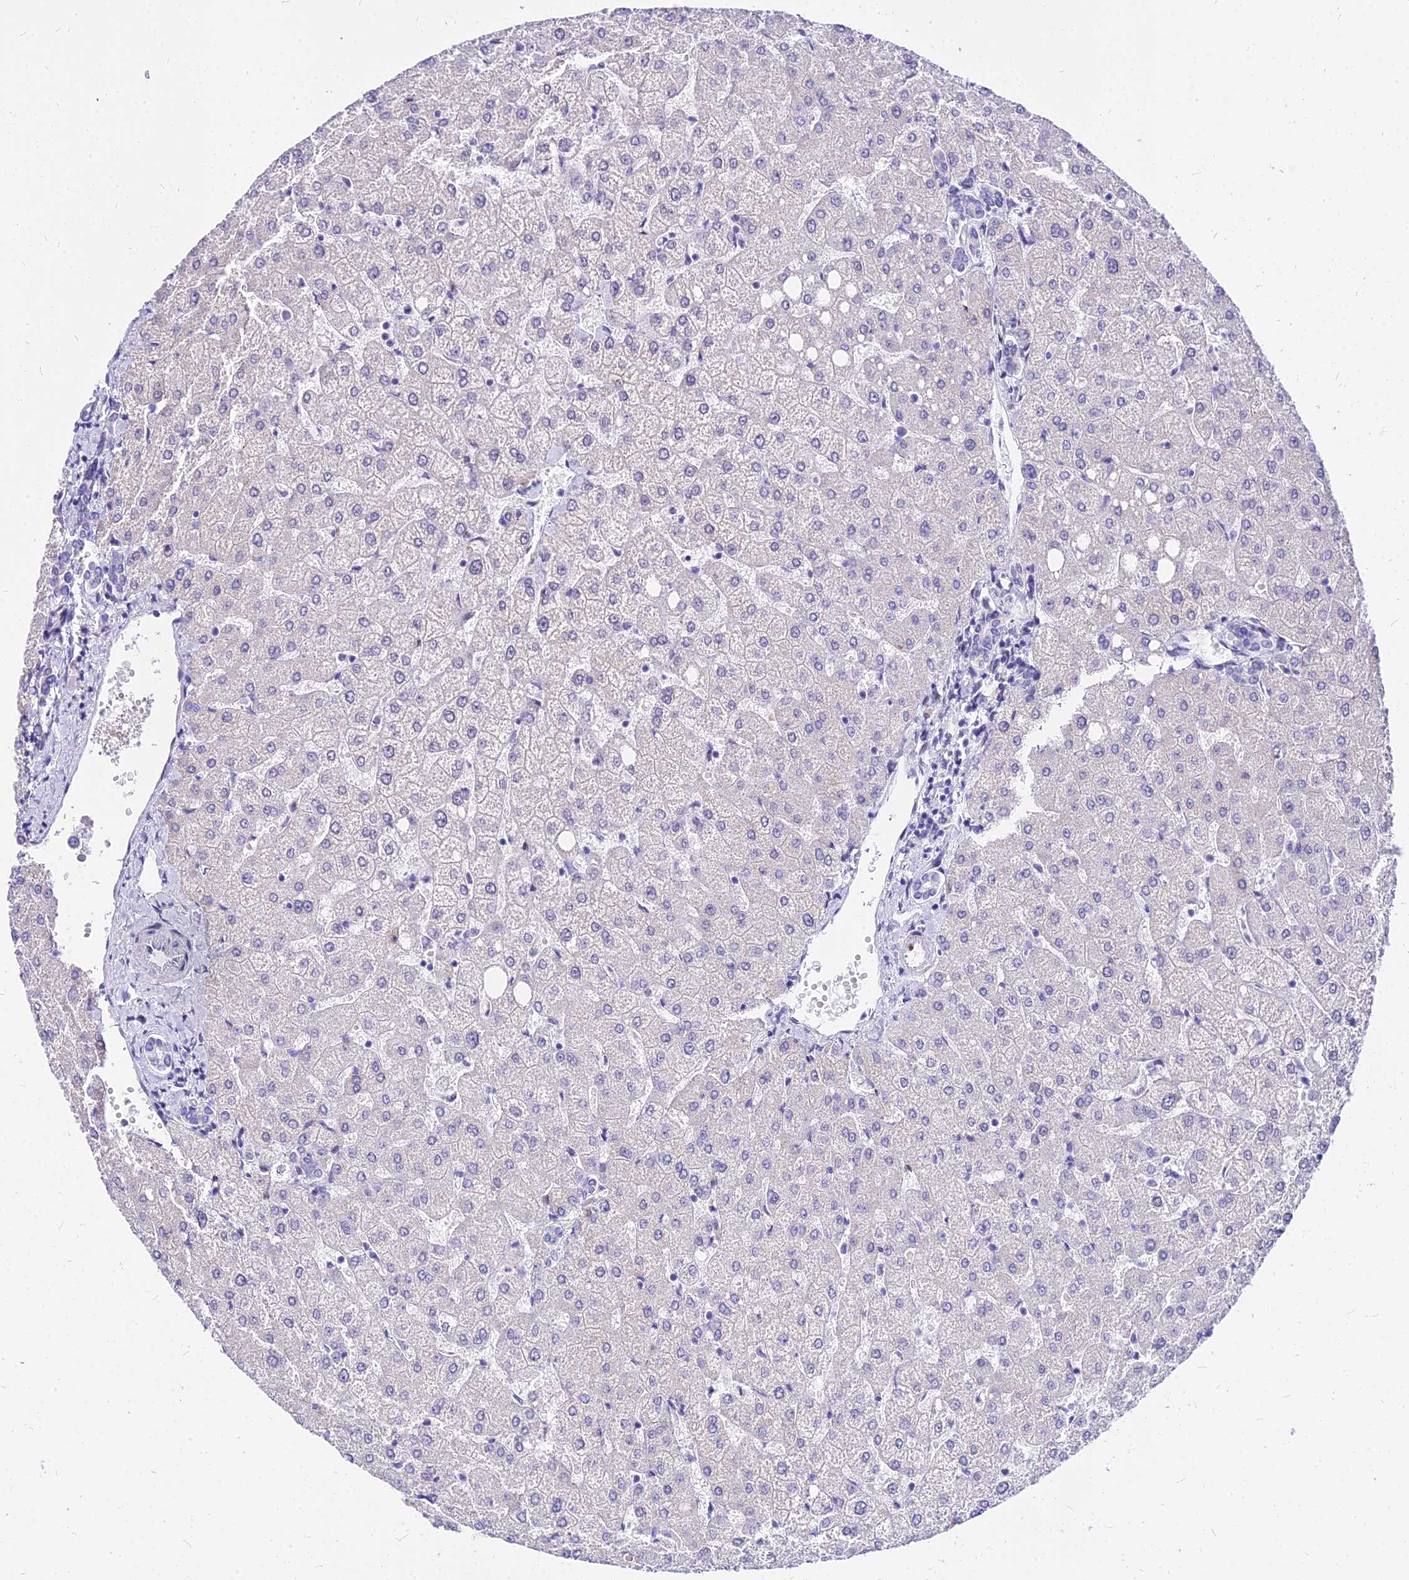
{"staining": {"intensity": "negative", "quantity": "none", "location": "none"}, "tissue": "liver", "cell_type": "Cholangiocytes", "image_type": "normal", "snomed": [{"axis": "morphology", "description": "Normal tissue, NOS"}, {"axis": "topography", "description": "Liver"}], "caption": "Histopathology image shows no significant protein expression in cholangiocytes of unremarkable liver.", "gene": "CARD18", "patient": {"sex": "female", "age": 54}}